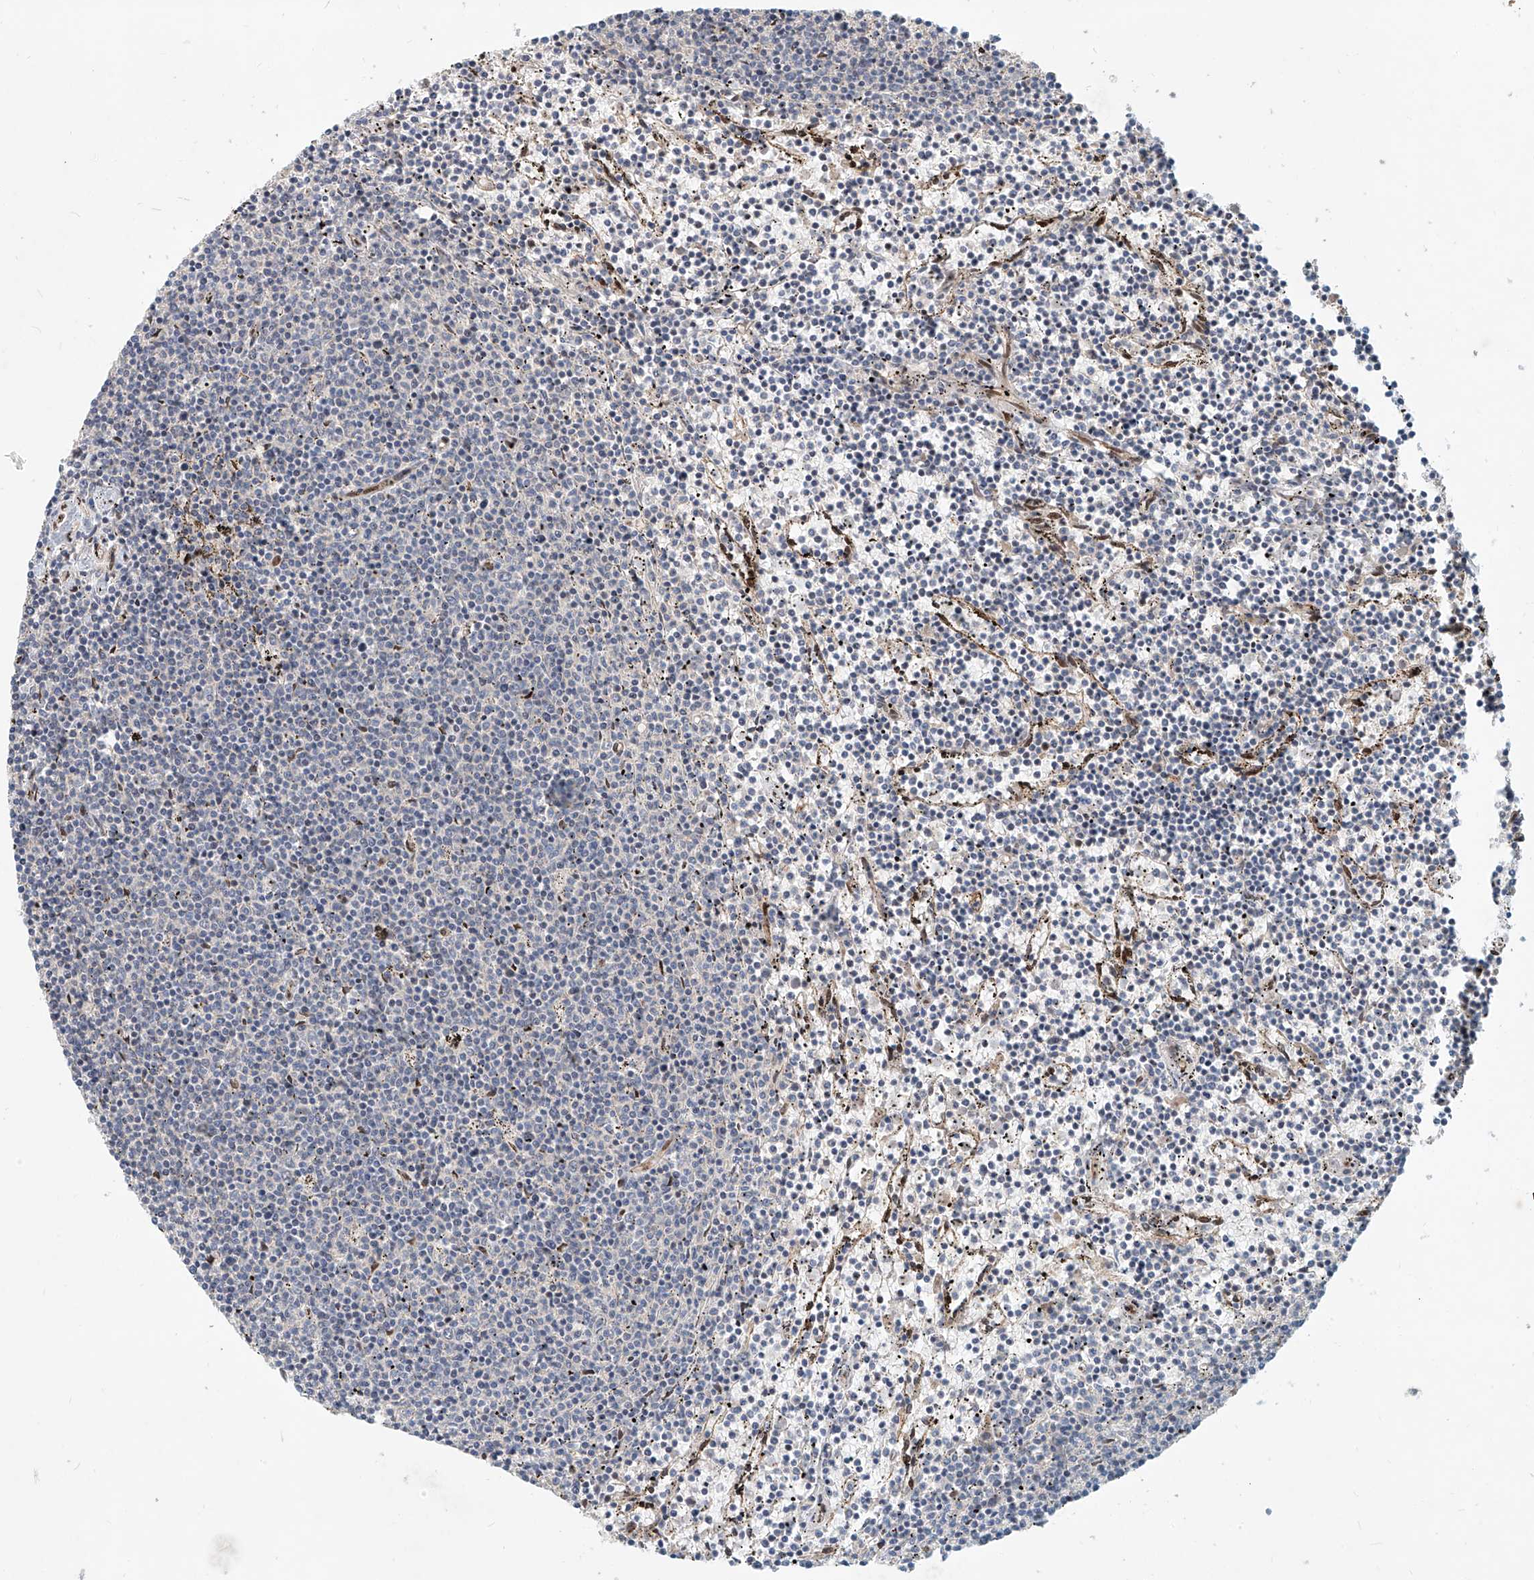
{"staining": {"intensity": "negative", "quantity": "none", "location": "none"}, "tissue": "lymphoma", "cell_type": "Tumor cells", "image_type": "cancer", "snomed": [{"axis": "morphology", "description": "Malignant lymphoma, non-Hodgkin's type, Low grade"}, {"axis": "topography", "description": "Spleen"}], "caption": "An image of lymphoma stained for a protein reveals no brown staining in tumor cells.", "gene": "SASH1", "patient": {"sex": "female", "age": 50}}